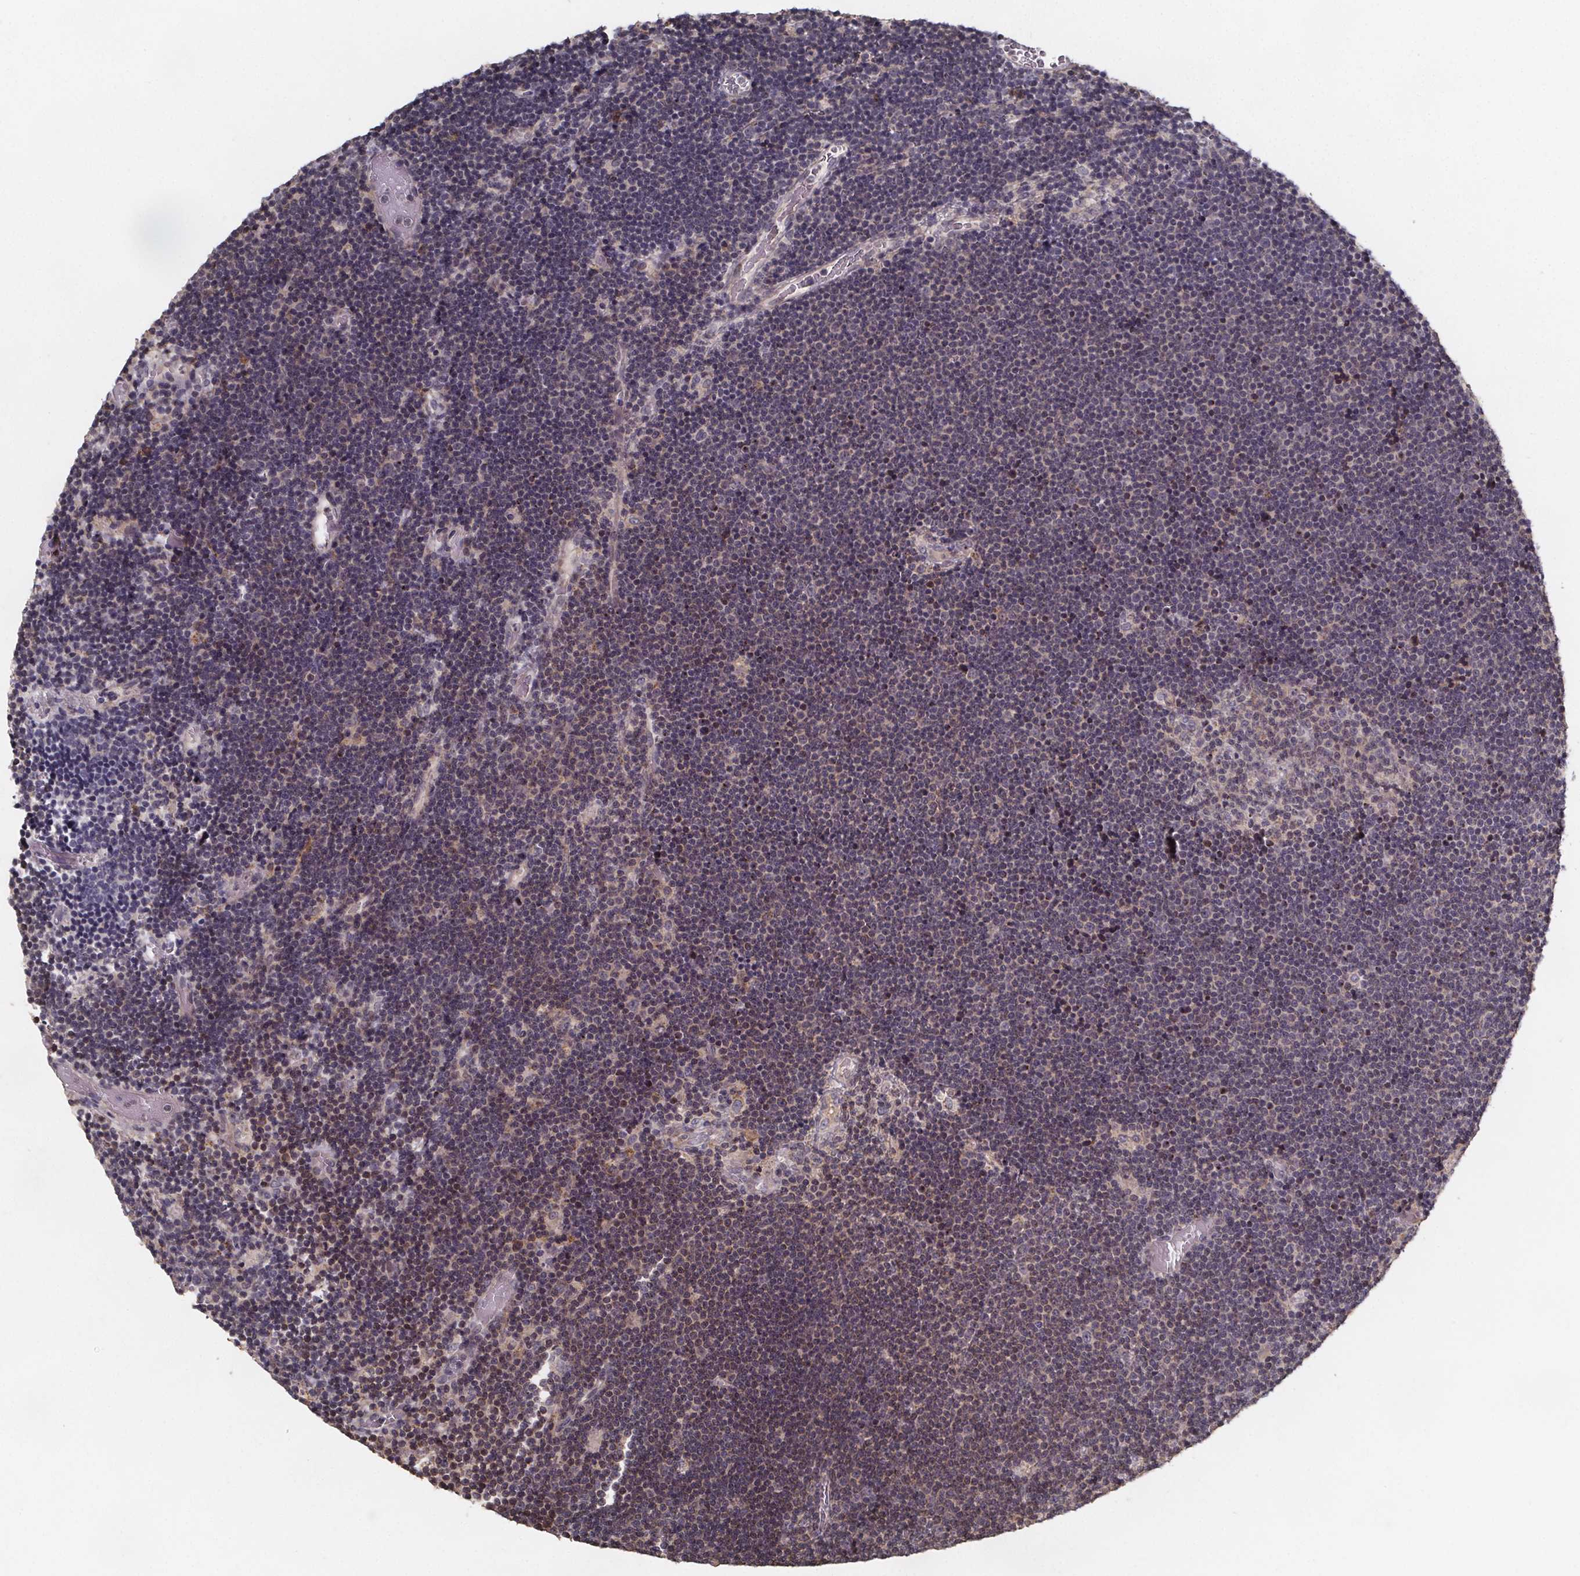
{"staining": {"intensity": "weak", "quantity": "<25%", "location": "cytoplasmic/membranous,nuclear"}, "tissue": "lymphoma", "cell_type": "Tumor cells", "image_type": "cancer", "snomed": [{"axis": "morphology", "description": "Malignant lymphoma, non-Hodgkin's type, Low grade"}, {"axis": "topography", "description": "Brain"}], "caption": "This micrograph is of low-grade malignant lymphoma, non-Hodgkin's type stained with immunohistochemistry to label a protein in brown with the nuclei are counter-stained blue. There is no staining in tumor cells. Nuclei are stained in blue.", "gene": "ZNF879", "patient": {"sex": "female", "age": 66}}